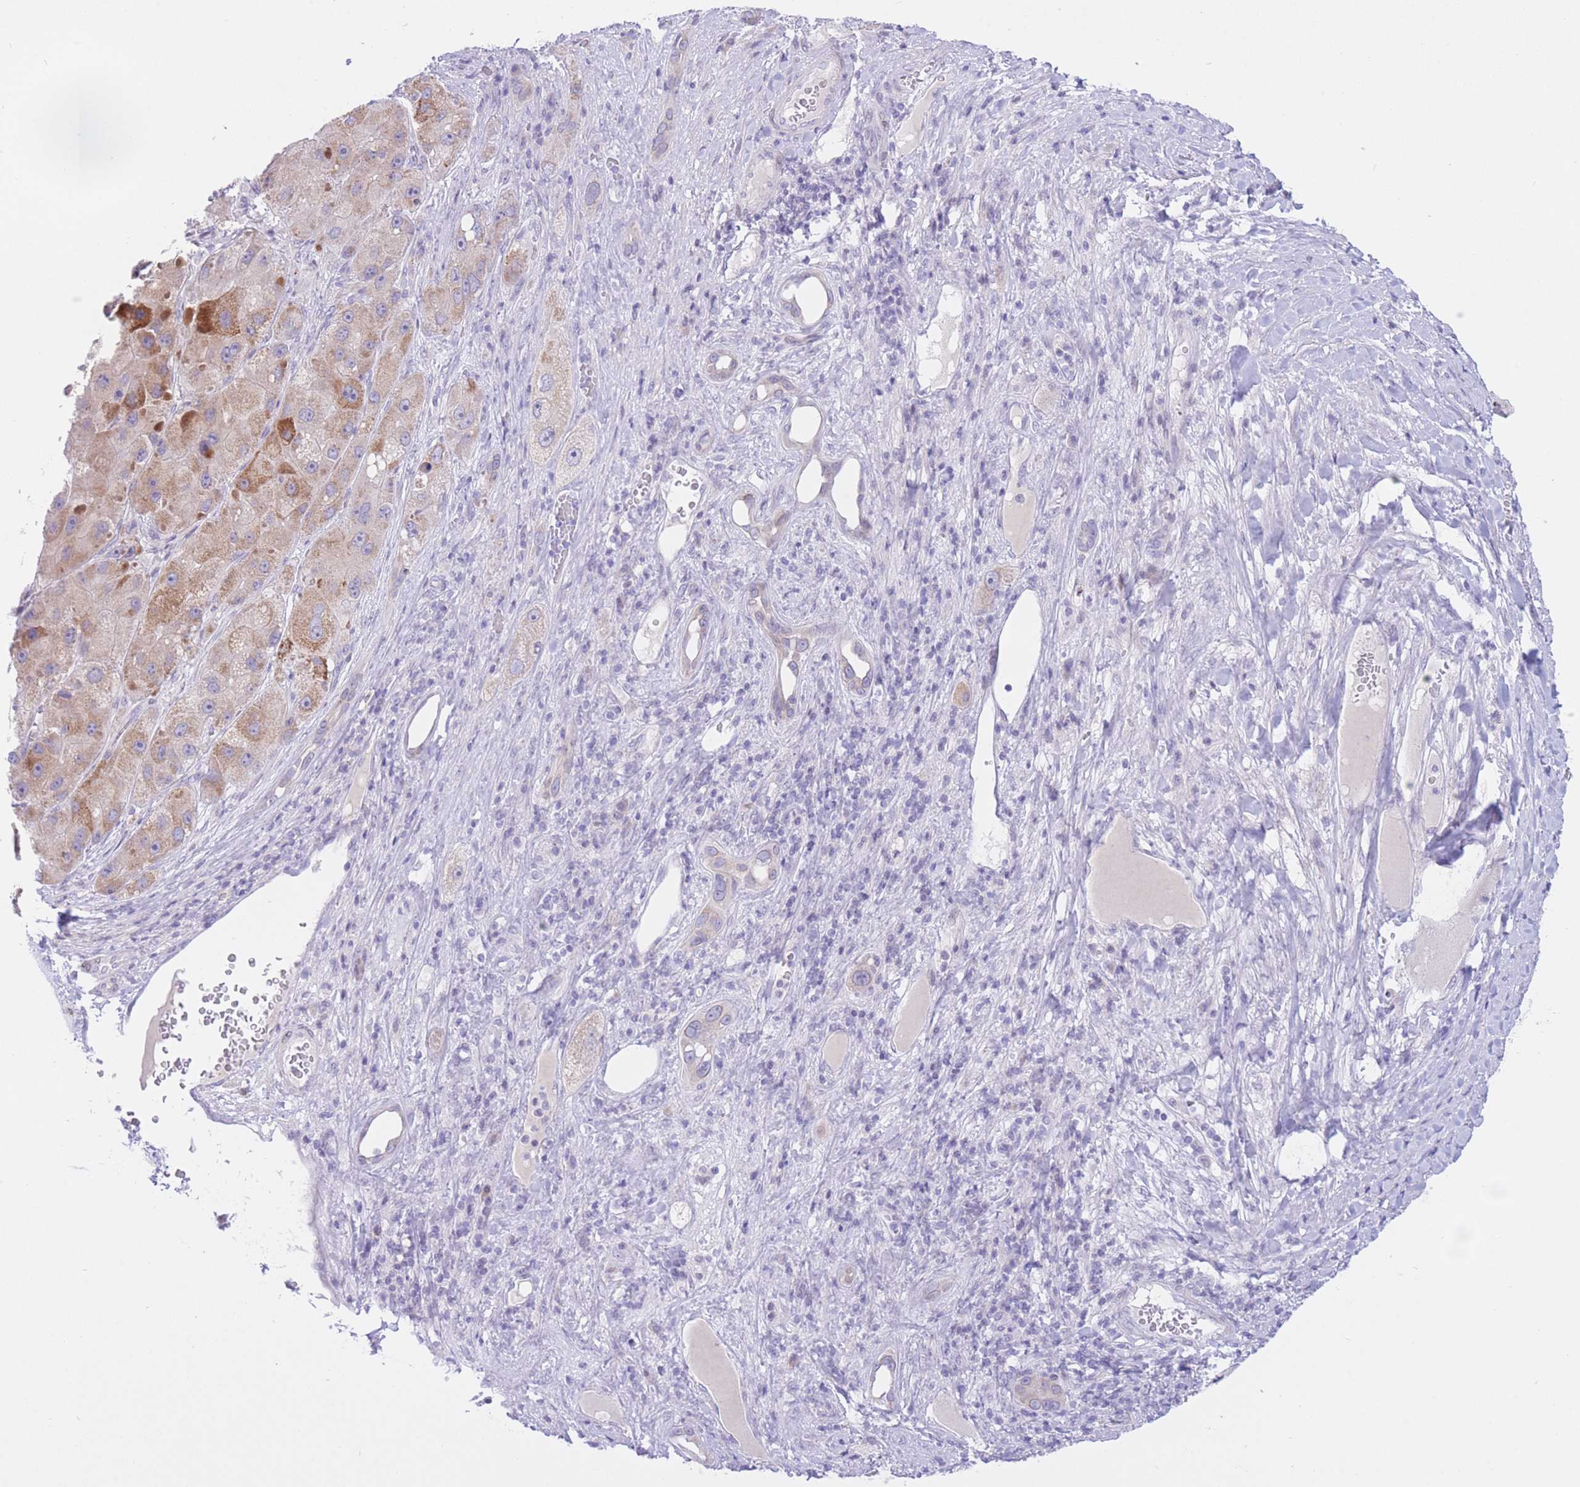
{"staining": {"intensity": "moderate", "quantity": ">75%", "location": "cytoplasmic/membranous"}, "tissue": "liver cancer", "cell_type": "Tumor cells", "image_type": "cancer", "snomed": [{"axis": "morphology", "description": "Carcinoma, Hepatocellular, NOS"}, {"axis": "topography", "description": "Liver"}], "caption": "Liver hepatocellular carcinoma tissue shows moderate cytoplasmic/membranous expression in about >75% of tumor cells, visualized by immunohistochemistry.", "gene": "RPL39L", "patient": {"sex": "female", "age": 73}}